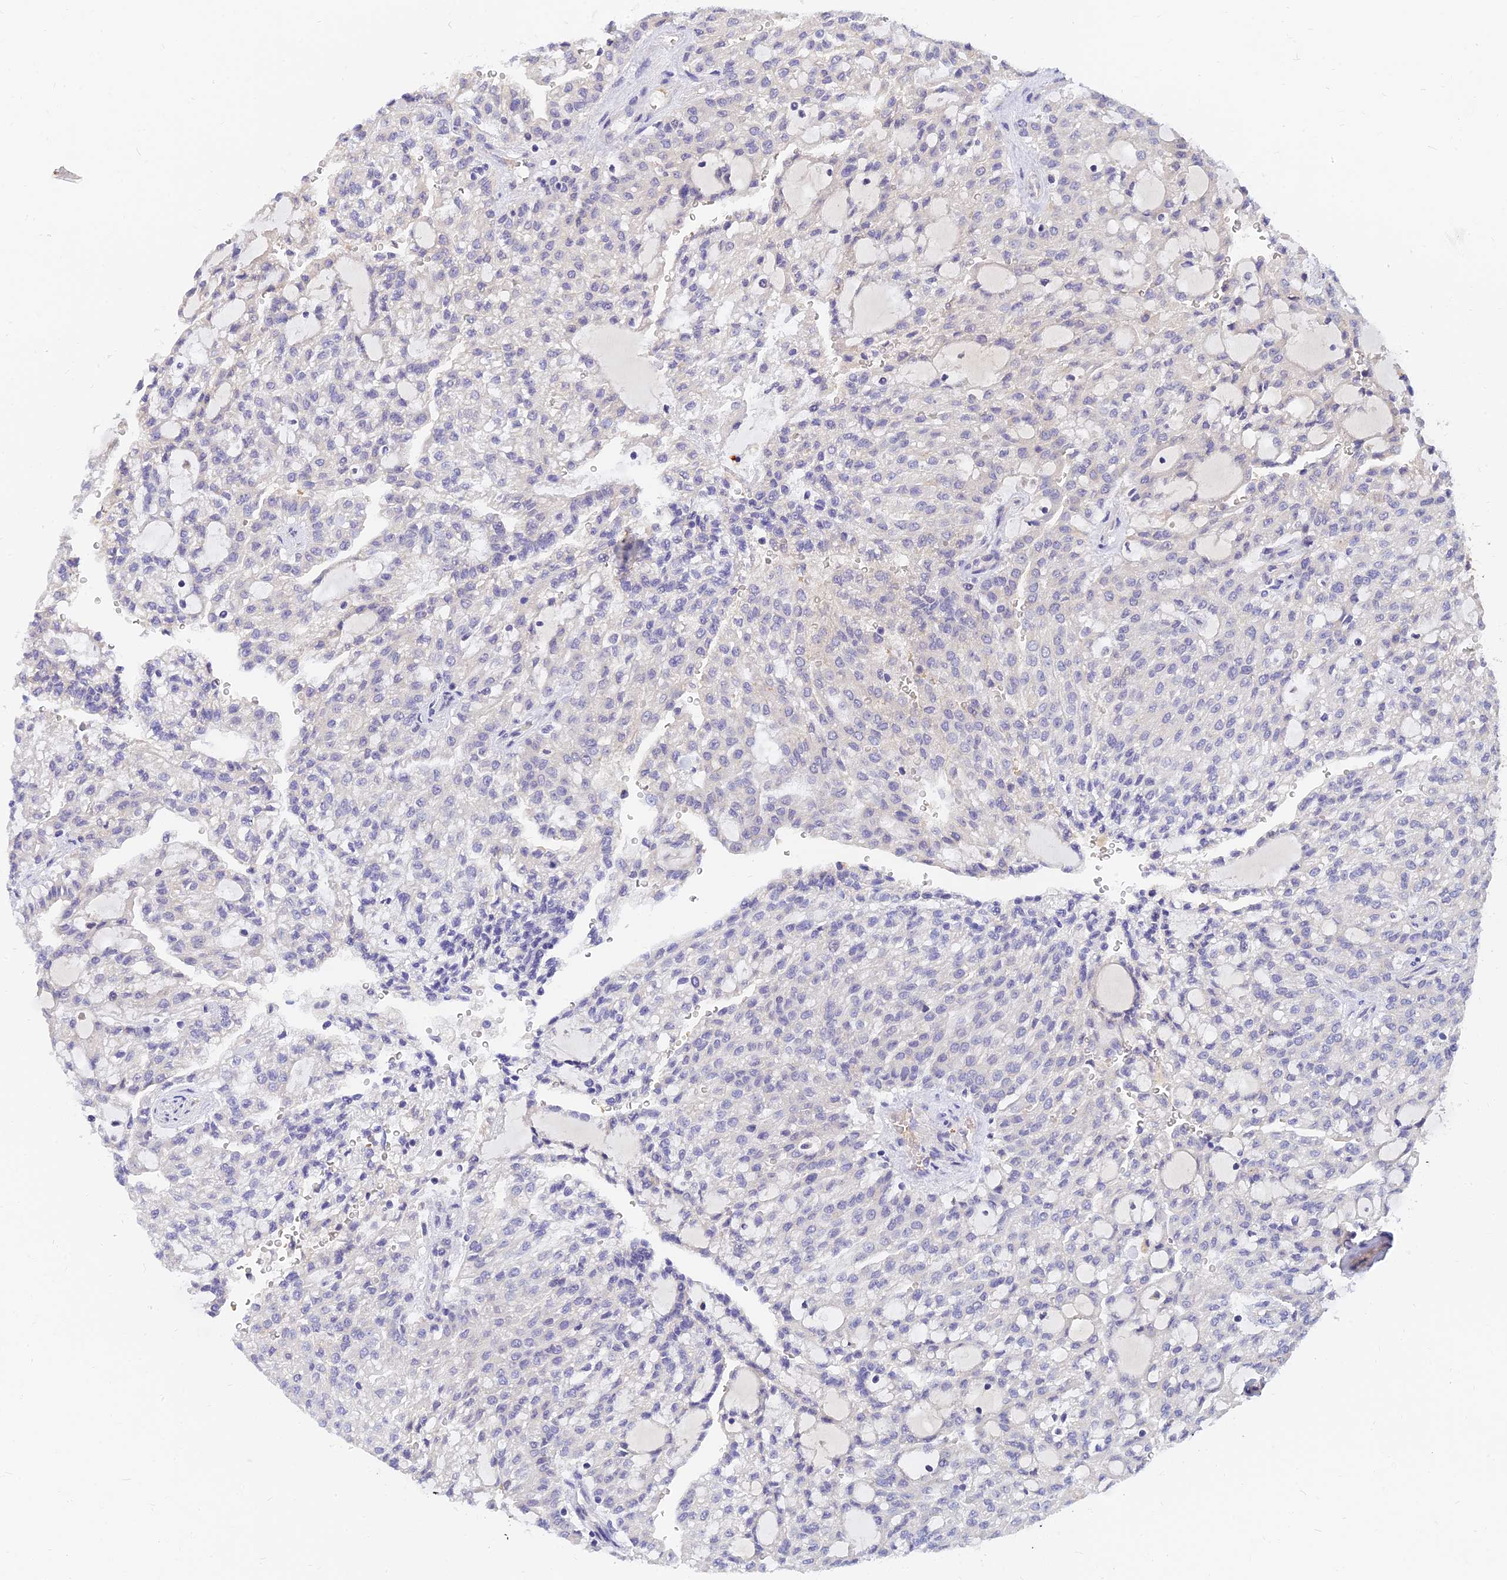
{"staining": {"intensity": "negative", "quantity": "none", "location": "none"}, "tissue": "renal cancer", "cell_type": "Tumor cells", "image_type": "cancer", "snomed": [{"axis": "morphology", "description": "Adenocarcinoma, NOS"}, {"axis": "topography", "description": "Kidney"}], "caption": "Tumor cells show no significant expression in renal cancer.", "gene": "ANKS4B", "patient": {"sex": "male", "age": 63}}